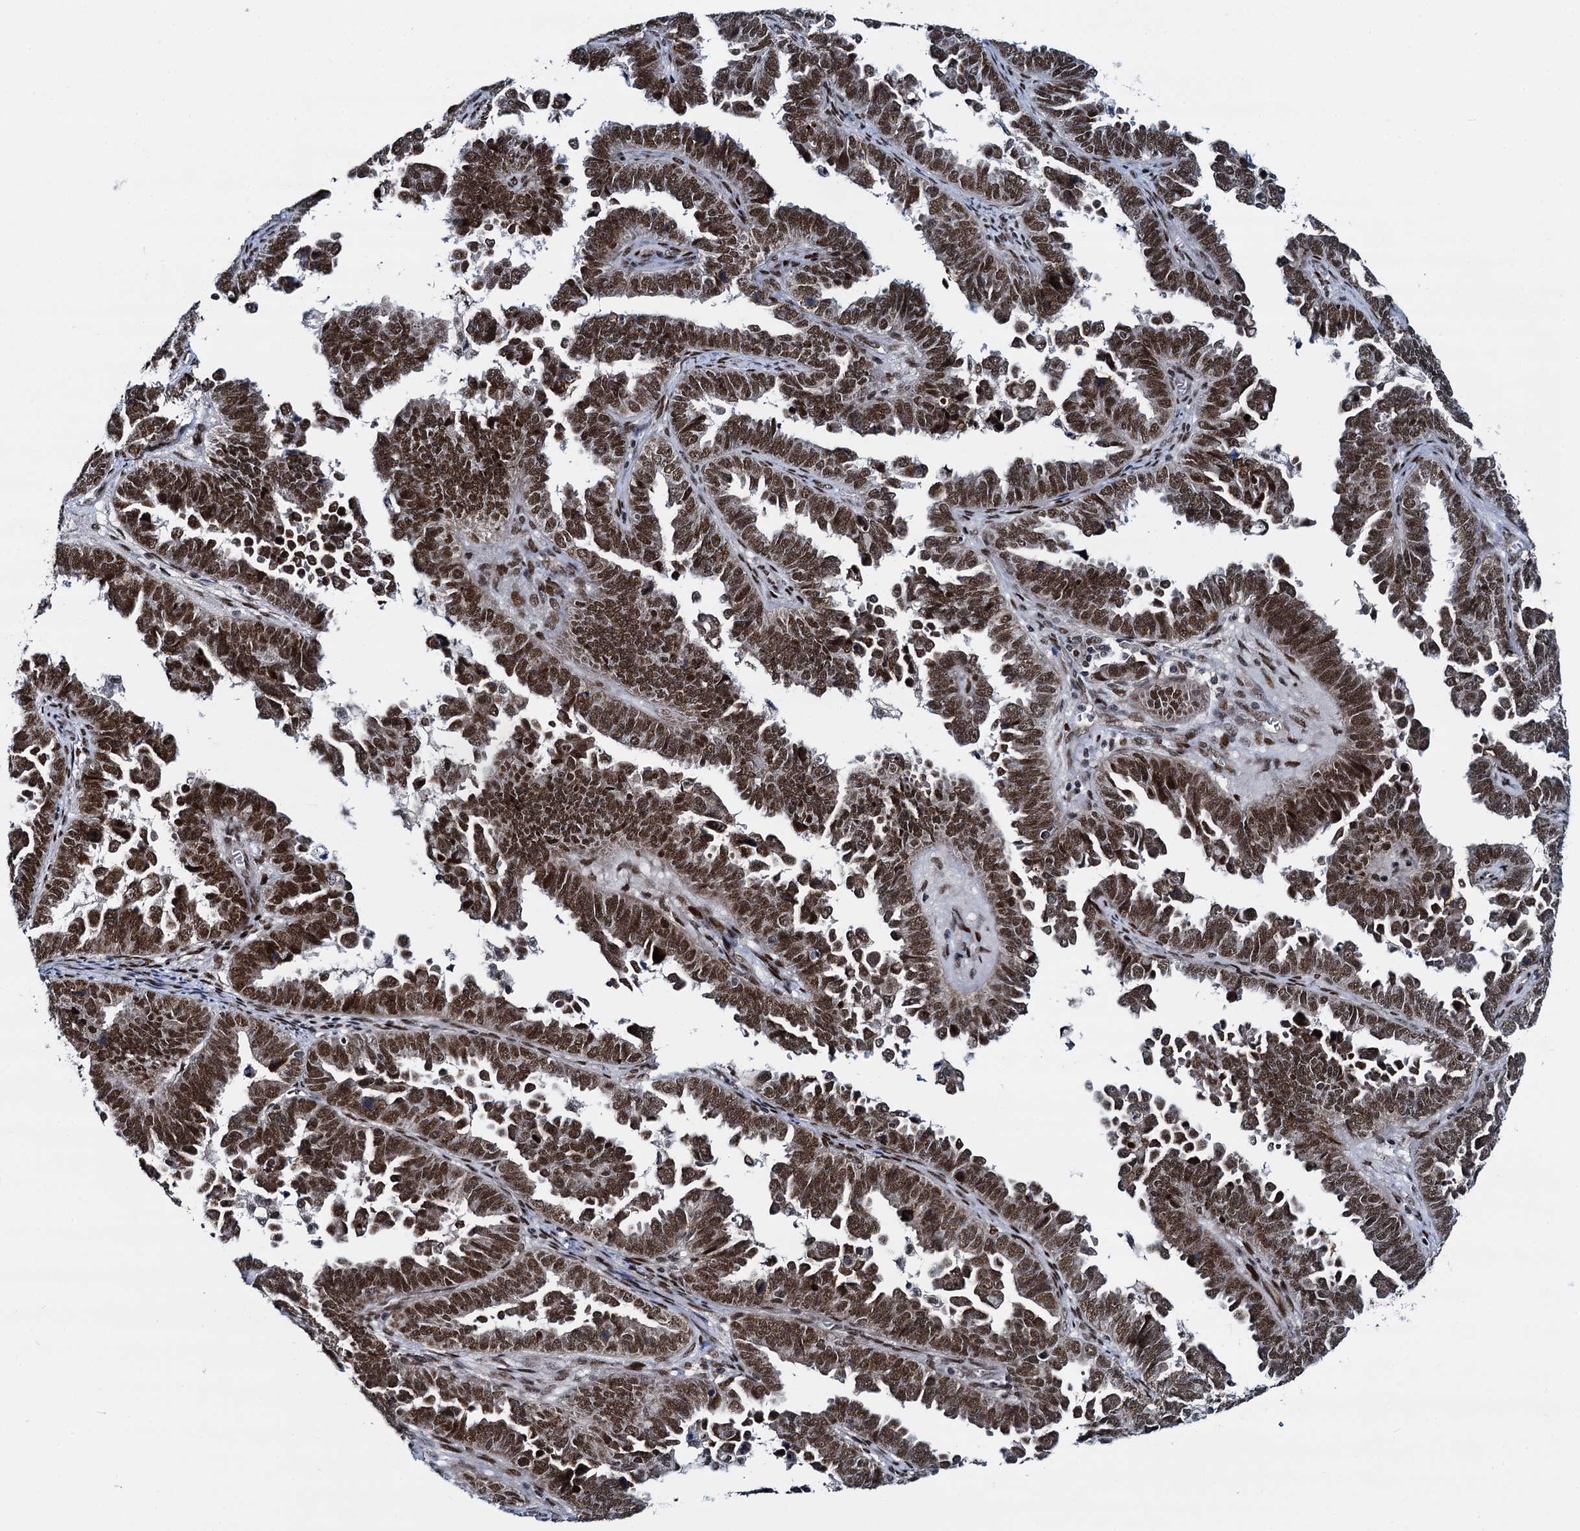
{"staining": {"intensity": "strong", "quantity": ">75%", "location": "nuclear"}, "tissue": "endometrial cancer", "cell_type": "Tumor cells", "image_type": "cancer", "snomed": [{"axis": "morphology", "description": "Adenocarcinoma, NOS"}, {"axis": "topography", "description": "Endometrium"}], "caption": "Immunohistochemistry (IHC) (DAB (3,3'-diaminobenzidine)) staining of human adenocarcinoma (endometrial) exhibits strong nuclear protein staining in approximately >75% of tumor cells. The staining is performed using DAB brown chromogen to label protein expression. The nuclei are counter-stained blue using hematoxylin.", "gene": "RUFY2", "patient": {"sex": "female", "age": 75}}